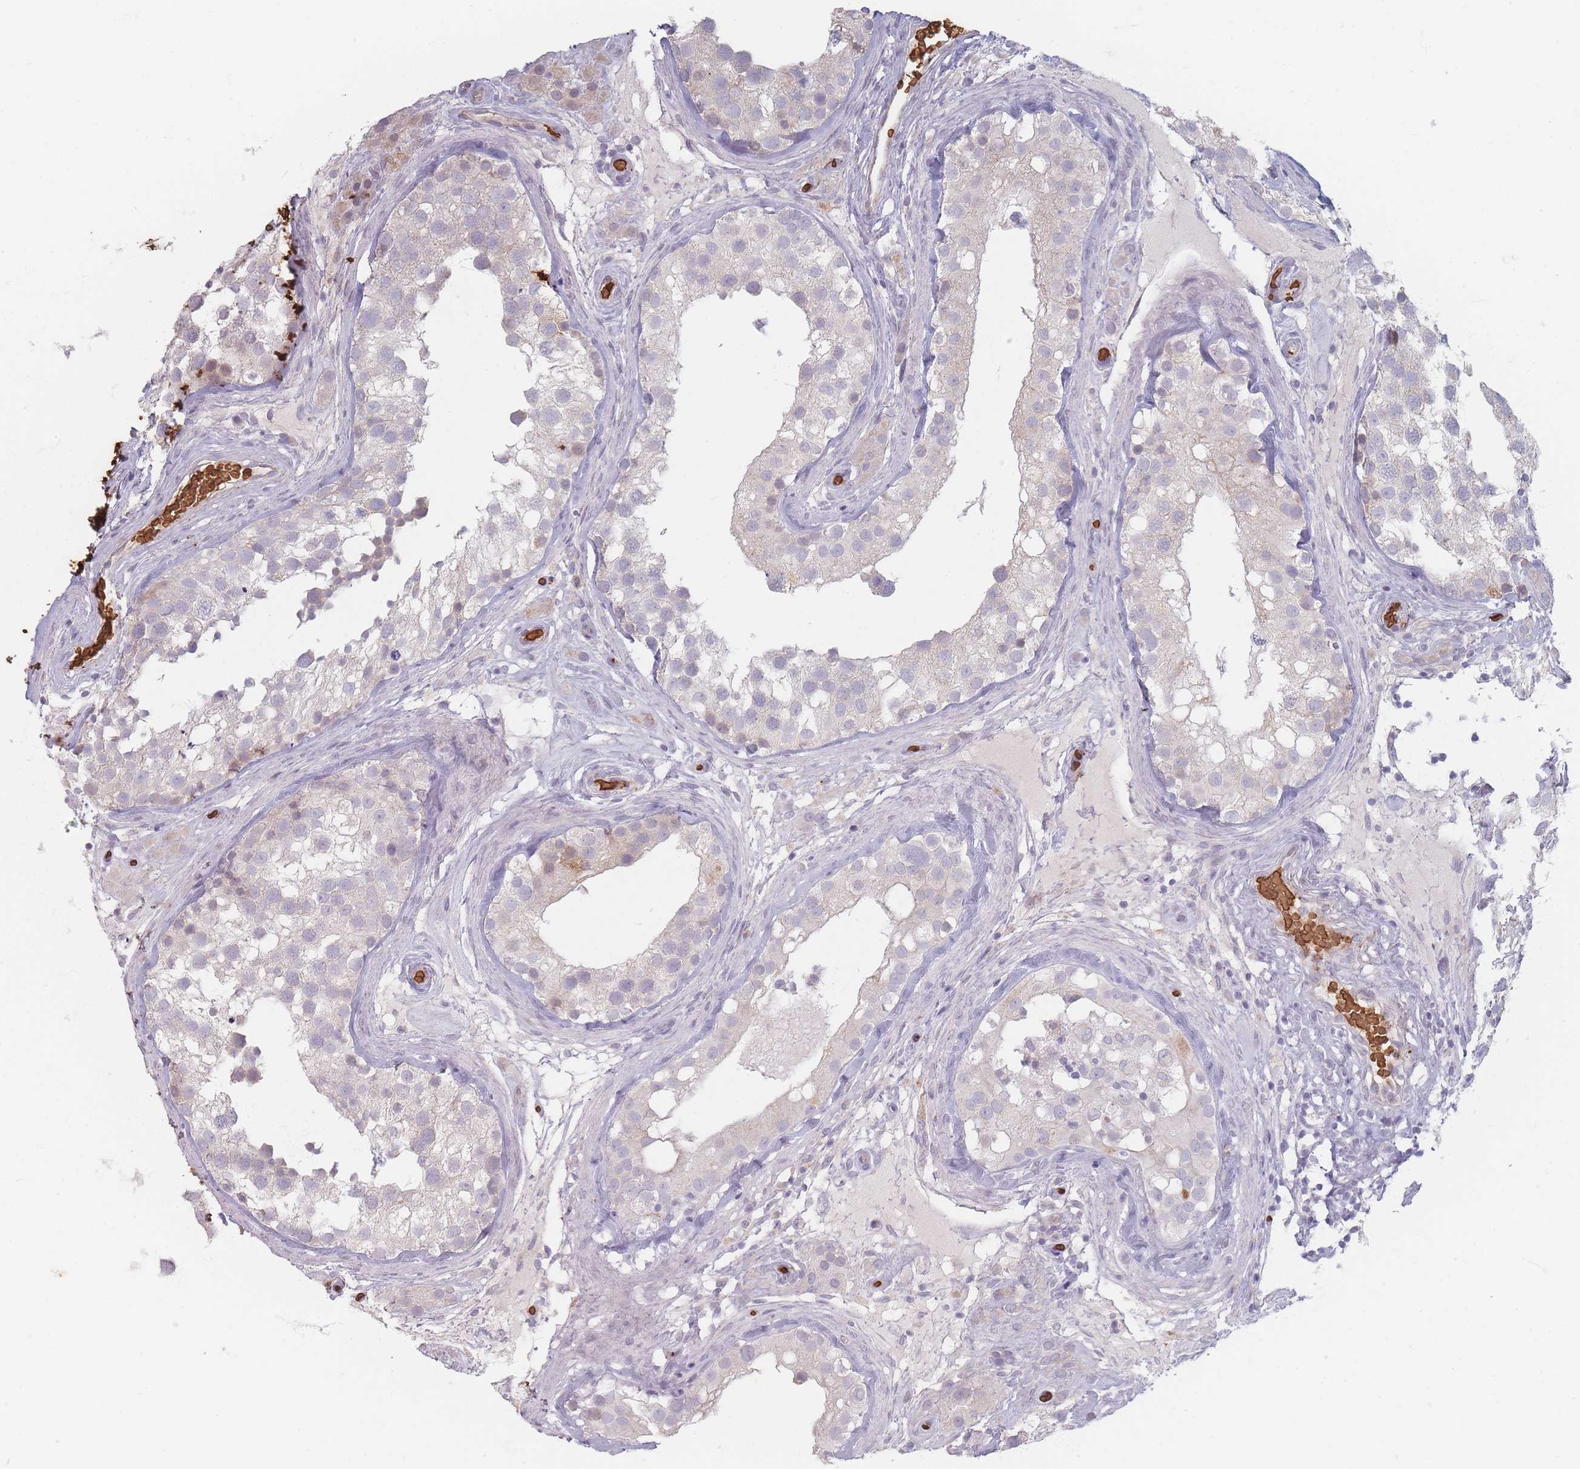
{"staining": {"intensity": "weak", "quantity": "<25%", "location": "cytoplasmic/membranous"}, "tissue": "testis", "cell_type": "Cells in seminiferous ducts", "image_type": "normal", "snomed": [{"axis": "morphology", "description": "Normal tissue, NOS"}, {"axis": "topography", "description": "Testis"}], "caption": "Immunohistochemical staining of benign human testis shows no significant expression in cells in seminiferous ducts. (Stains: DAB IHC with hematoxylin counter stain, Microscopy: brightfield microscopy at high magnification).", "gene": "SLC2A6", "patient": {"sex": "male", "age": 46}}